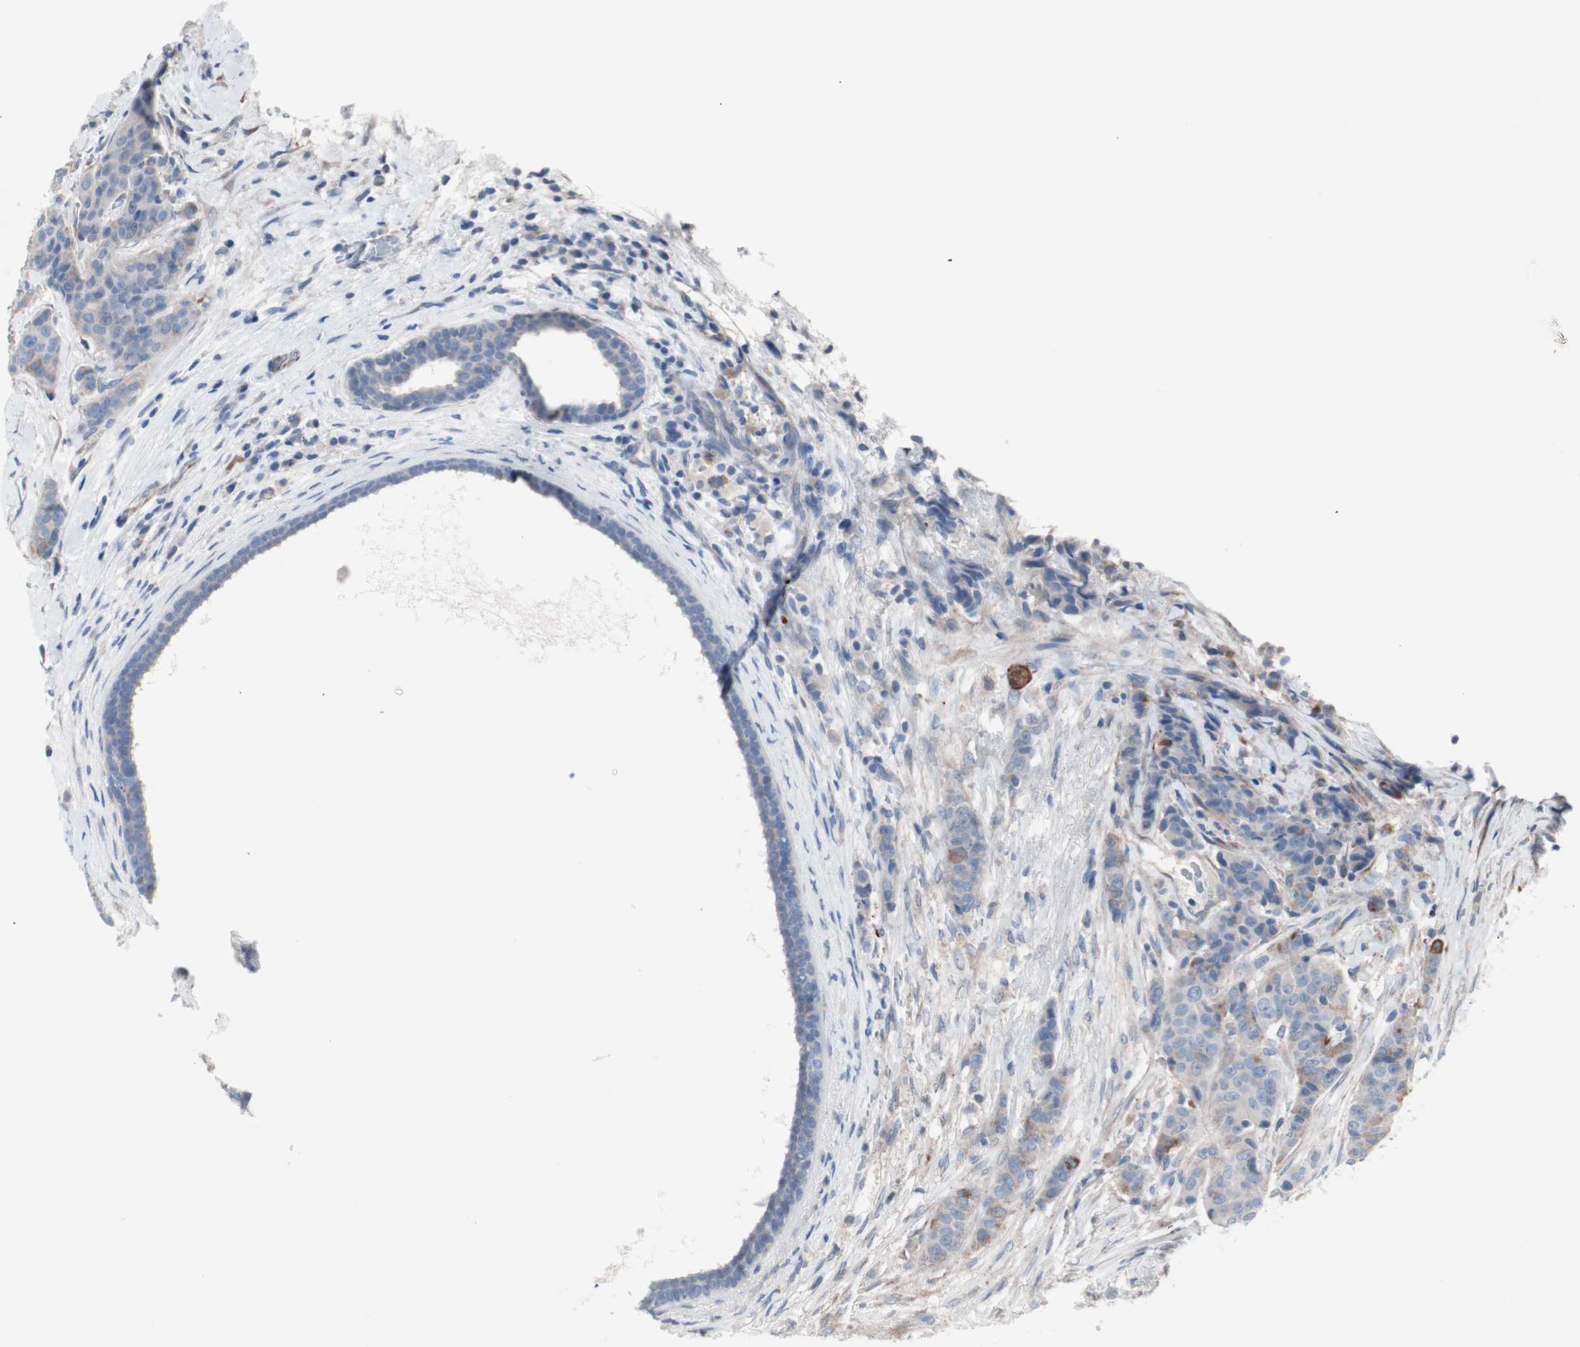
{"staining": {"intensity": "moderate", "quantity": "25%-75%", "location": "cytoplasmic/membranous"}, "tissue": "breast cancer", "cell_type": "Tumor cells", "image_type": "cancer", "snomed": [{"axis": "morphology", "description": "Duct carcinoma"}, {"axis": "topography", "description": "Breast"}], "caption": "Intraductal carcinoma (breast) stained with immunohistochemistry (IHC) displays moderate cytoplasmic/membranous staining in about 25%-75% of tumor cells.", "gene": "ULBP1", "patient": {"sex": "female", "age": 40}}